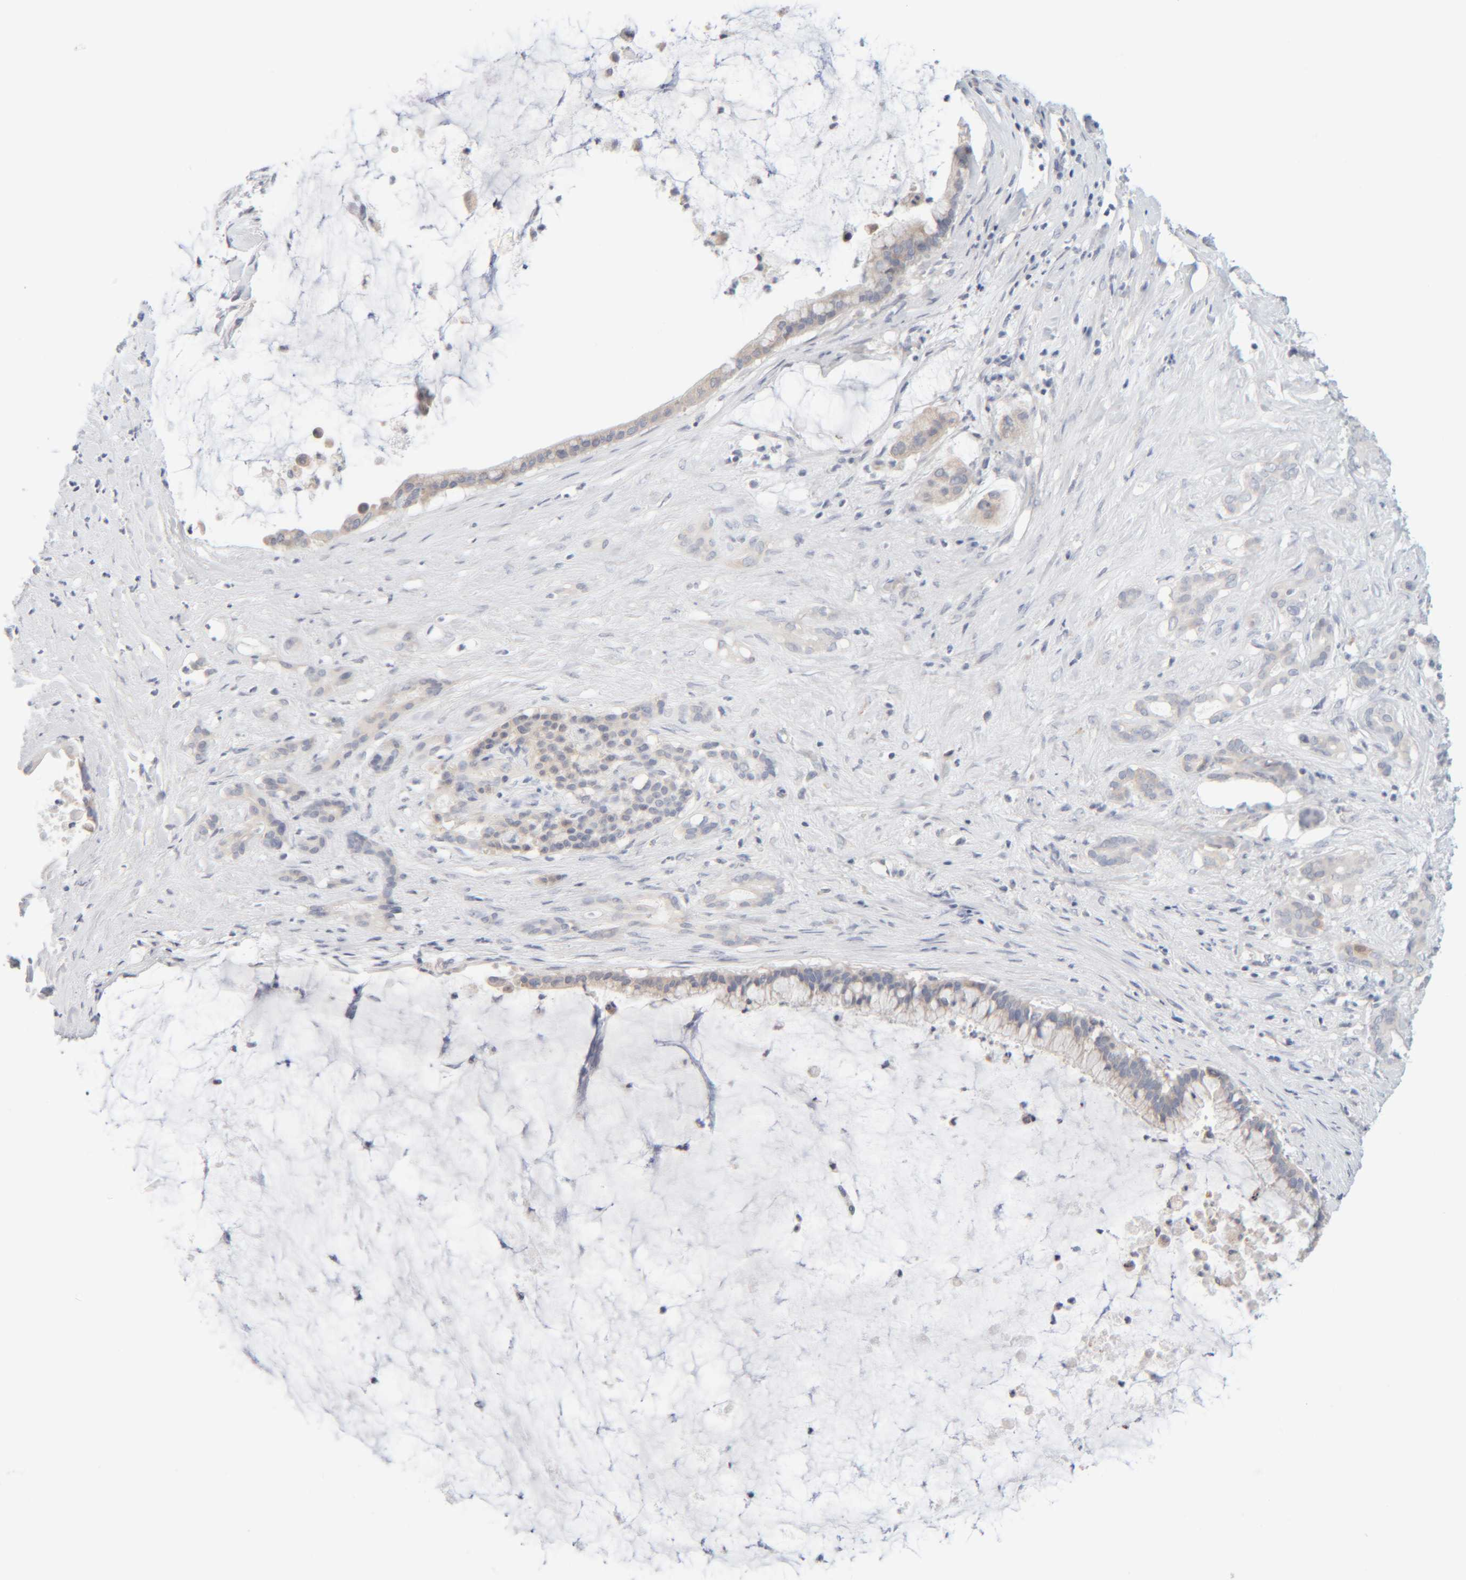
{"staining": {"intensity": "weak", "quantity": "<25%", "location": "cytoplasmic/membranous"}, "tissue": "pancreatic cancer", "cell_type": "Tumor cells", "image_type": "cancer", "snomed": [{"axis": "morphology", "description": "Adenocarcinoma, NOS"}, {"axis": "topography", "description": "Pancreas"}], "caption": "High magnification brightfield microscopy of pancreatic cancer (adenocarcinoma) stained with DAB (brown) and counterstained with hematoxylin (blue): tumor cells show no significant positivity.", "gene": "RIDA", "patient": {"sex": "male", "age": 41}}